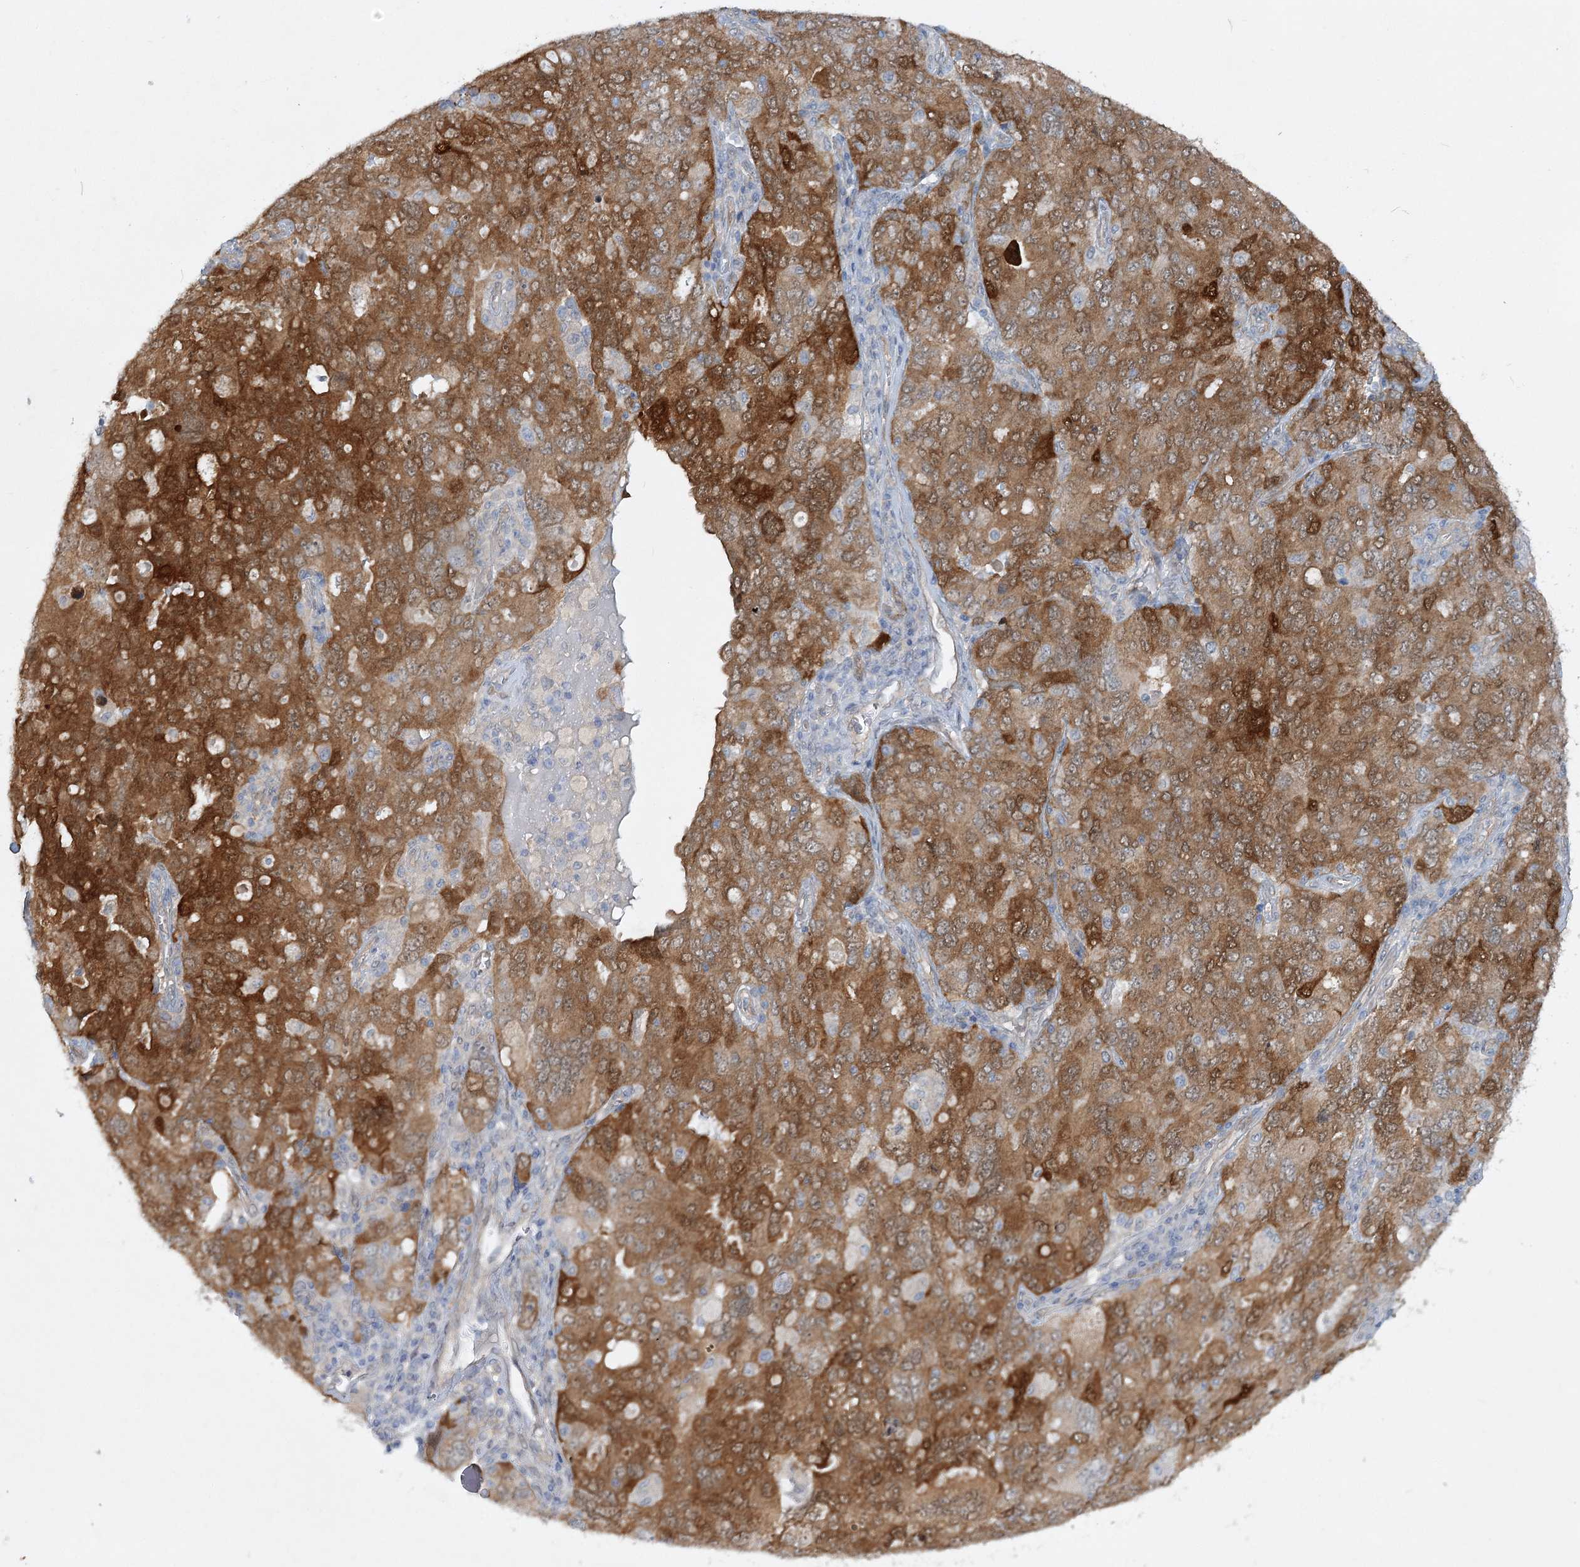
{"staining": {"intensity": "strong", "quantity": ">75%", "location": "cytoplasmic/membranous"}, "tissue": "ovarian cancer", "cell_type": "Tumor cells", "image_type": "cancer", "snomed": [{"axis": "morphology", "description": "Carcinoma, endometroid"}, {"axis": "topography", "description": "Ovary"}], "caption": "Protein staining exhibits strong cytoplasmic/membranous expression in approximately >75% of tumor cells in ovarian endometroid carcinoma.", "gene": "AAMDC", "patient": {"sex": "female", "age": 62}}